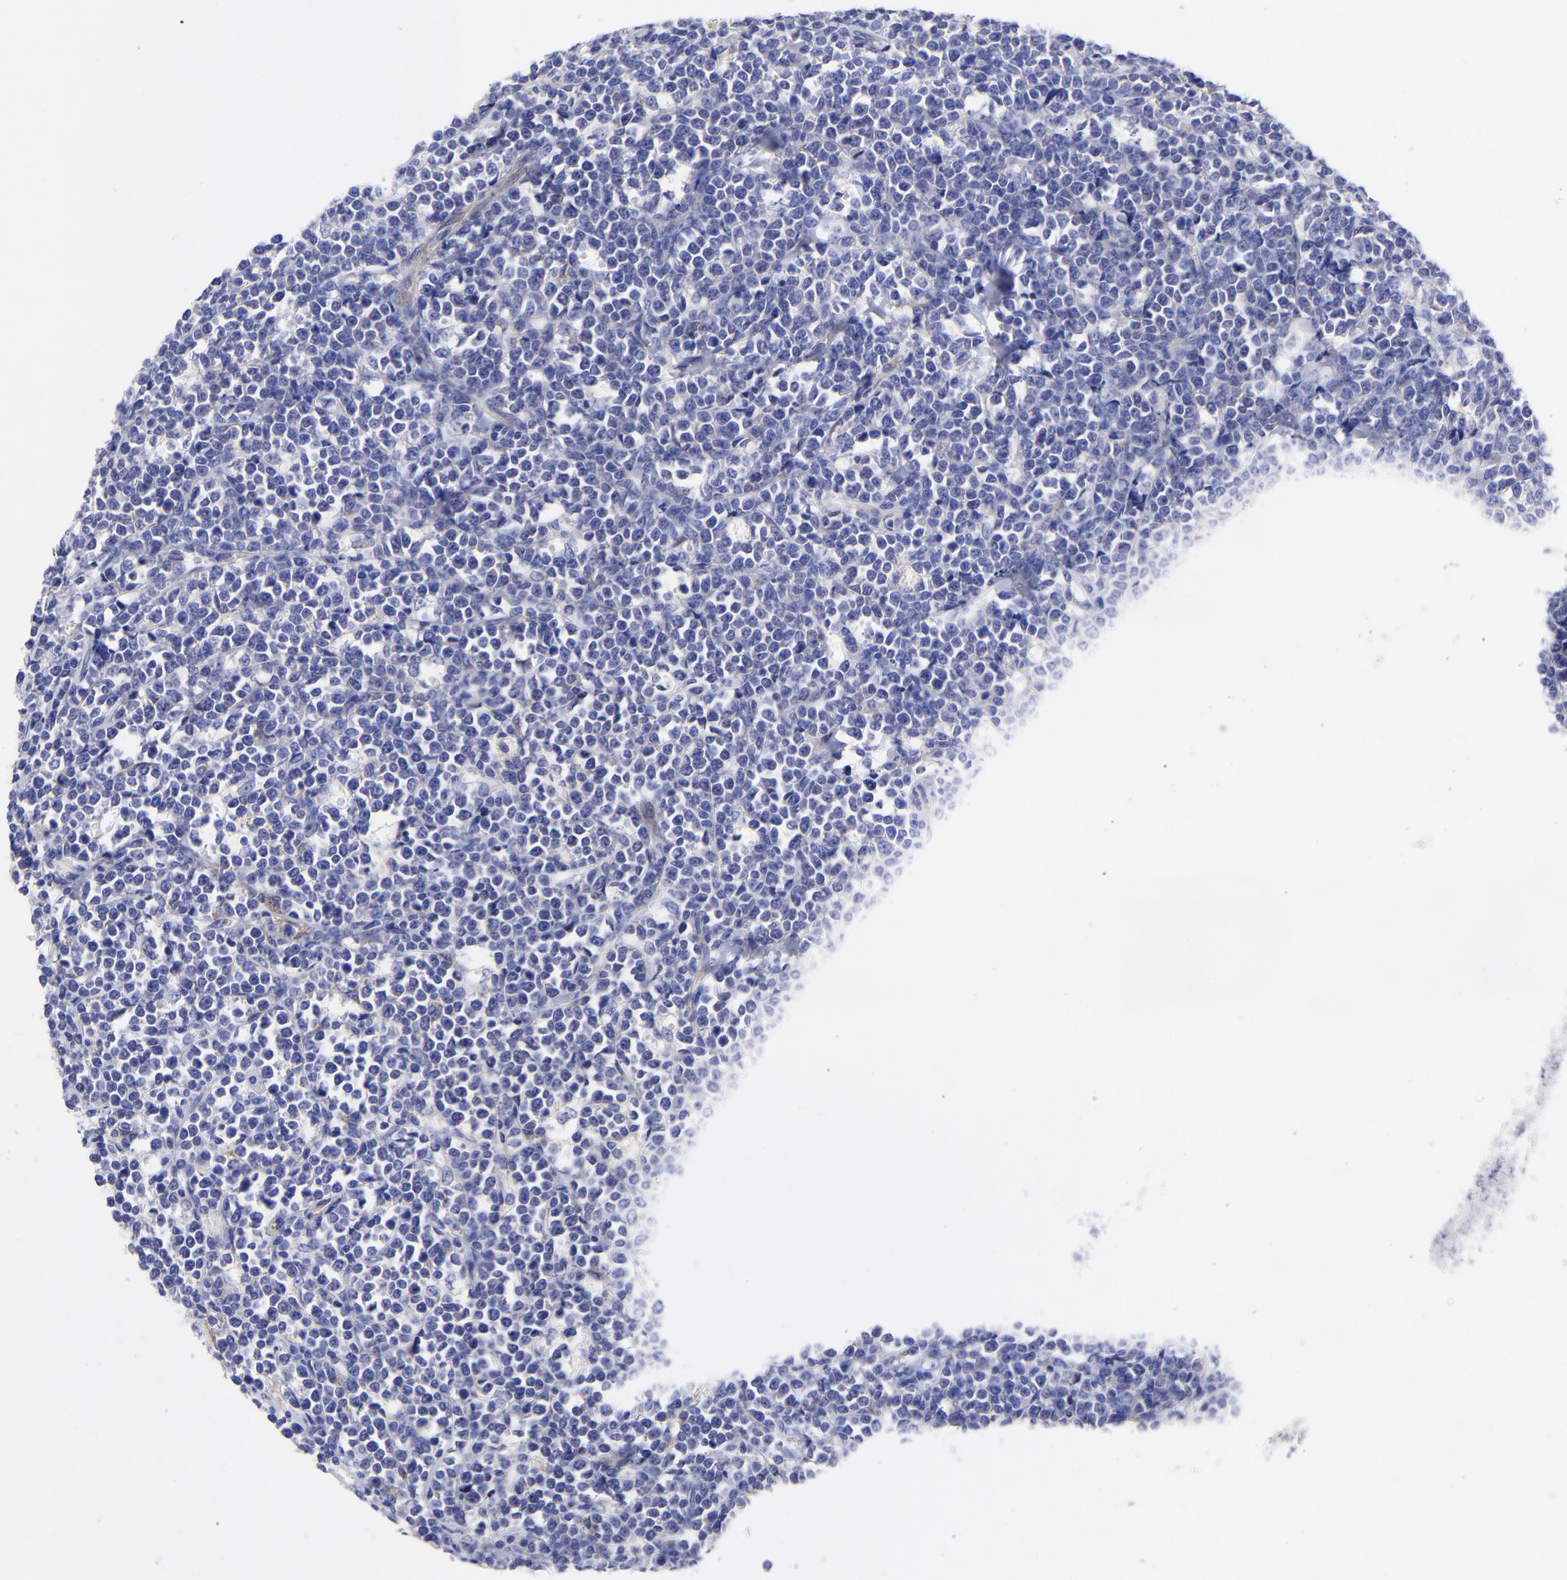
{"staining": {"intensity": "negative", "quantity": "none", "location": "none"}, "tissue": "lymphoma", "cell_type": "Tumor cells", "image_type": "cancer", "snomed": [{"axis": "morphology", "description": "Malignant lymphoma, non-Hodgkin's type, High grade"}, {"axis": "topography", "description": "Small intestine"}, {"axis": "topography", "description": "Colon"}], "caption": "Image shows no significant protein positivity in tumor cells of lymphoma.", "gene": "PPFIBP1", "patient": {"sex": "male", "age": 8}}